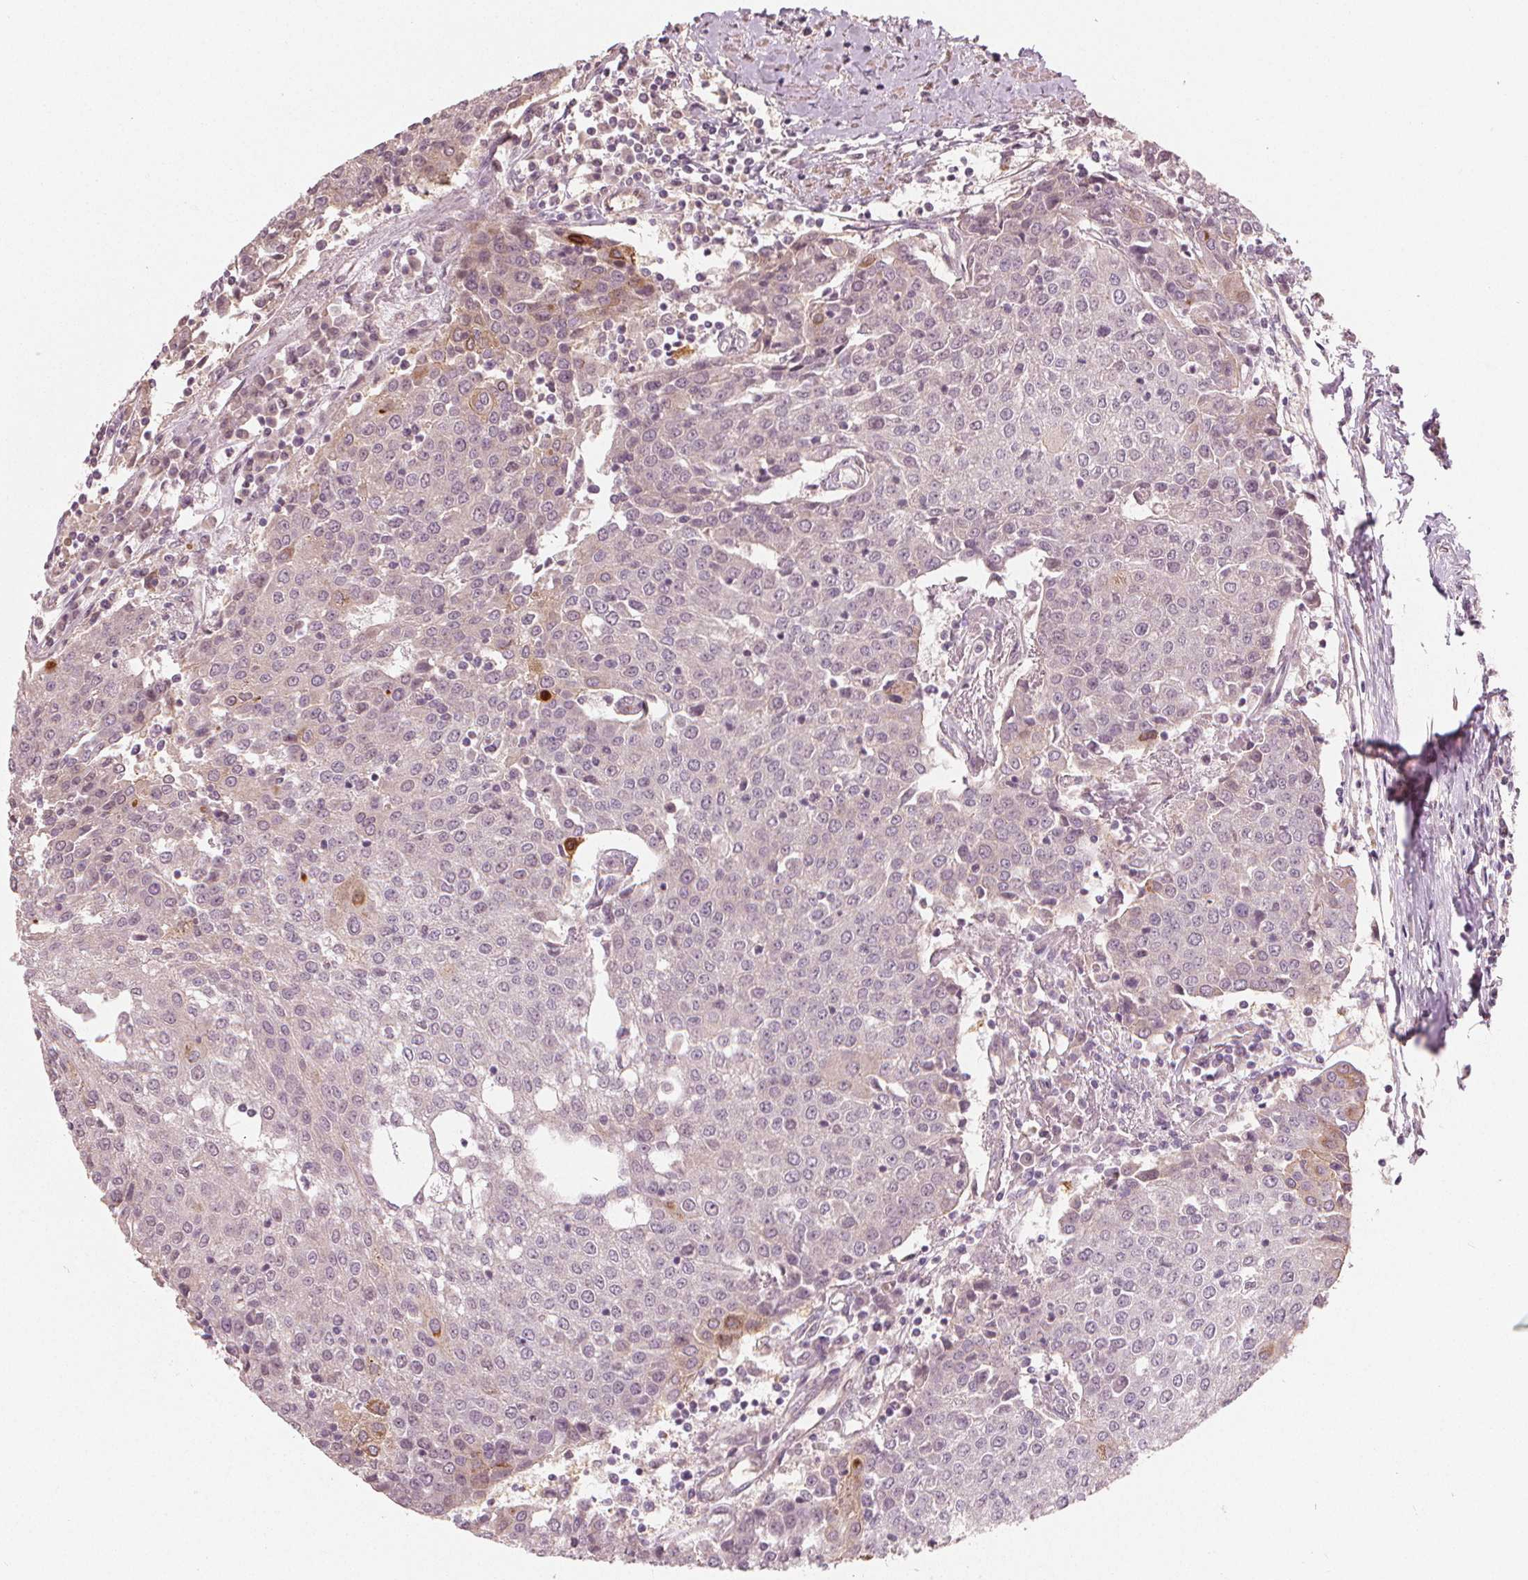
{"staining": {"intensity": "negative", "quantity": "none", "location": "none"}, "tissue": "urothelial cancer", "cell_type": "Tumor cells", "image_type": "cancer", "snomed": [{"axis": "morphology", "description": "Urothelial carcinoma, High grade"}, {"axis": "topography", "description": "Urinary bladder"}], "caption": "DAB immunohistochemical staining of human urothelial carcinoma (high-grade) displays no significant staining in tumor cells. Nuclei are stained in blue.", "gene": "CLBA1", "patient": {"sex": "female", "age": 85}}